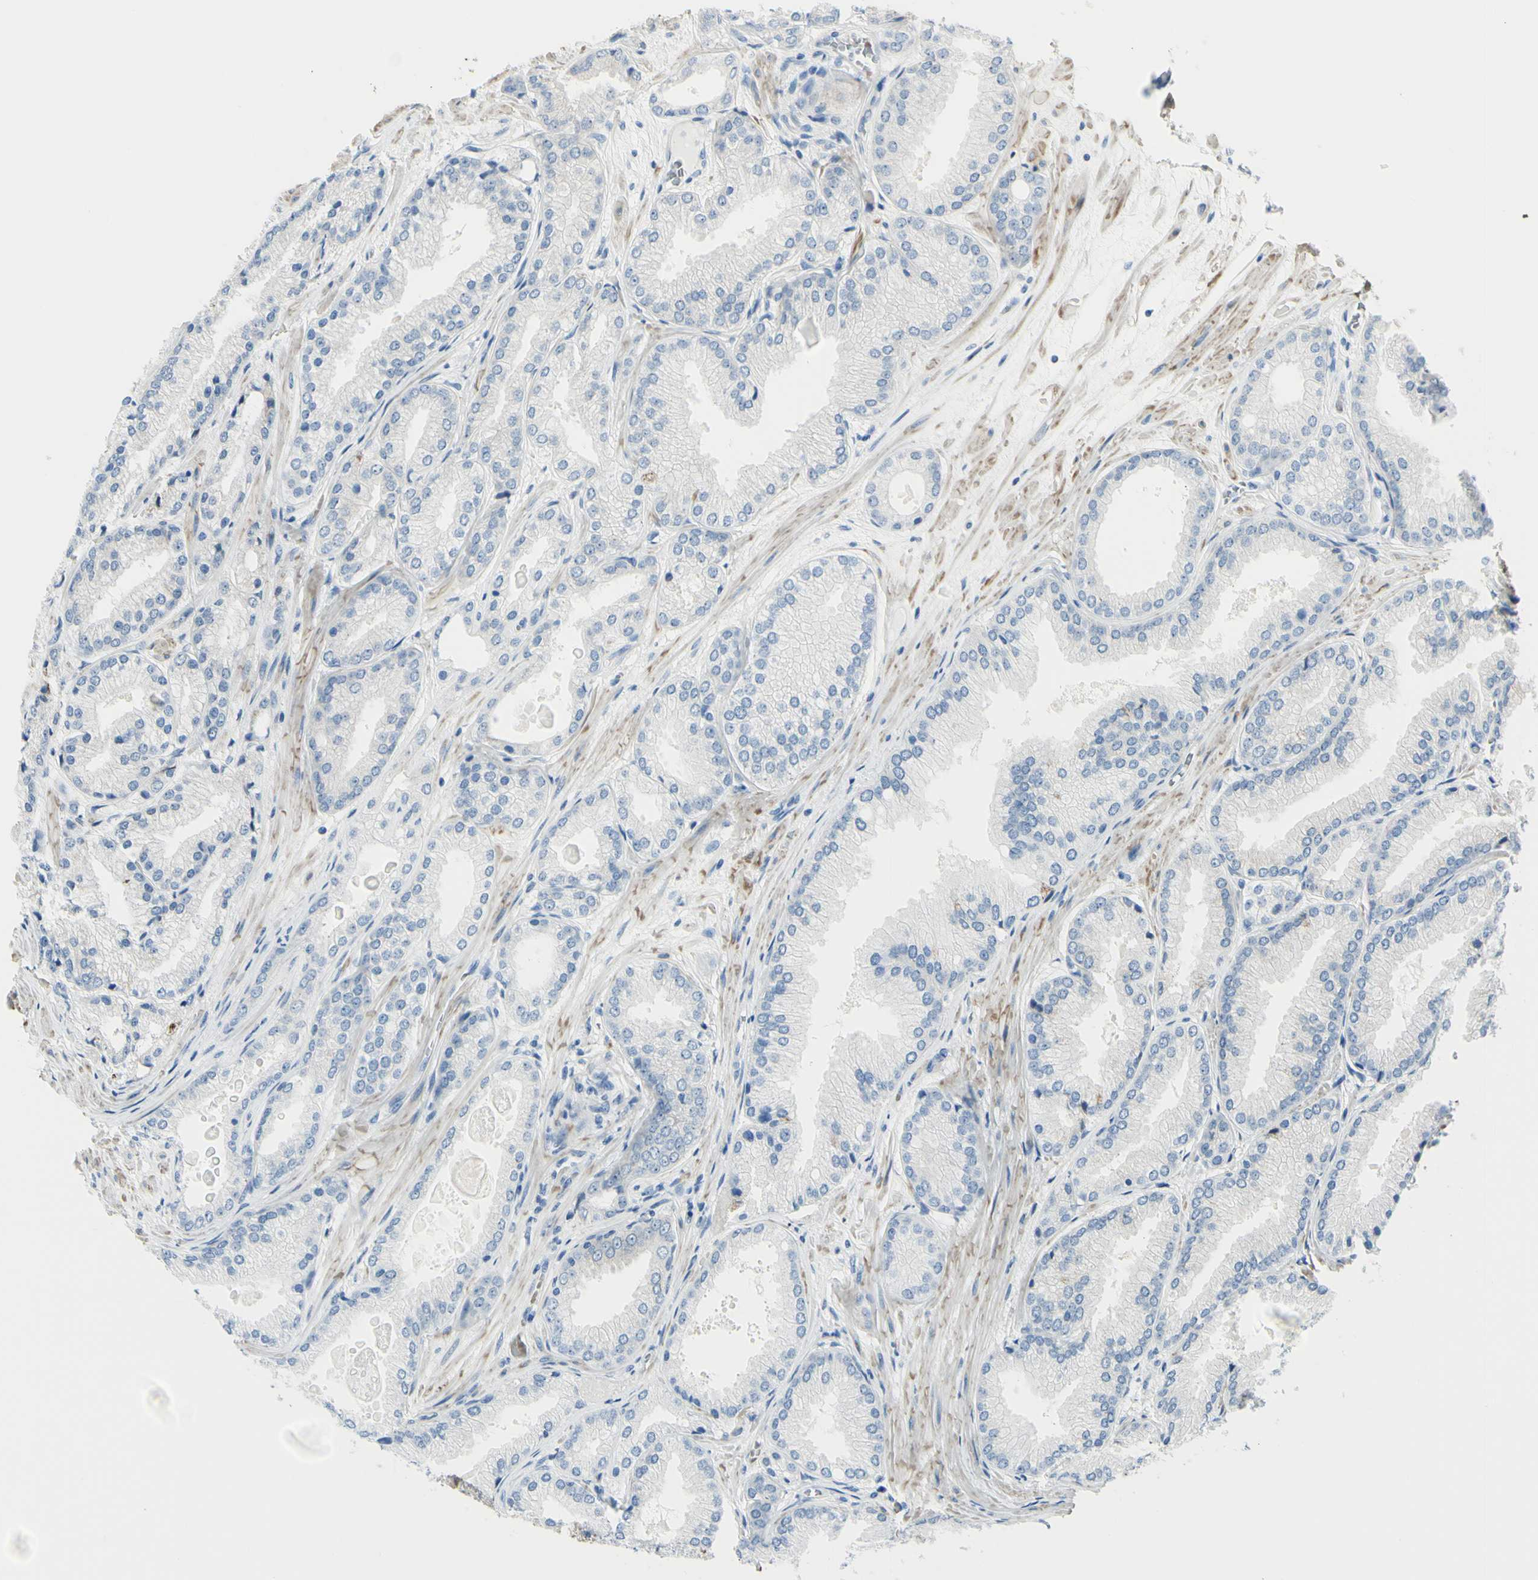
{"staining": {"intensity": "negative", "quantity": "none", "location": "none"}, "tissue": "prostate cancer", "cell_type": "Tumor cells", "image_type": "cancer", "snomed": [{"axis": "morphology", "description": "Adenocarcinoma, High grade"}, {"axis": "topography", "description": "Prostate"}], "caption": "A photomicrograph of prostate cancer (adenocarcinoma (high-grade)) stained for a protein displays no brown staining in tumor cells.", "gene": "NCBP2L", "patient": {"sex": "male", "age": 59}}